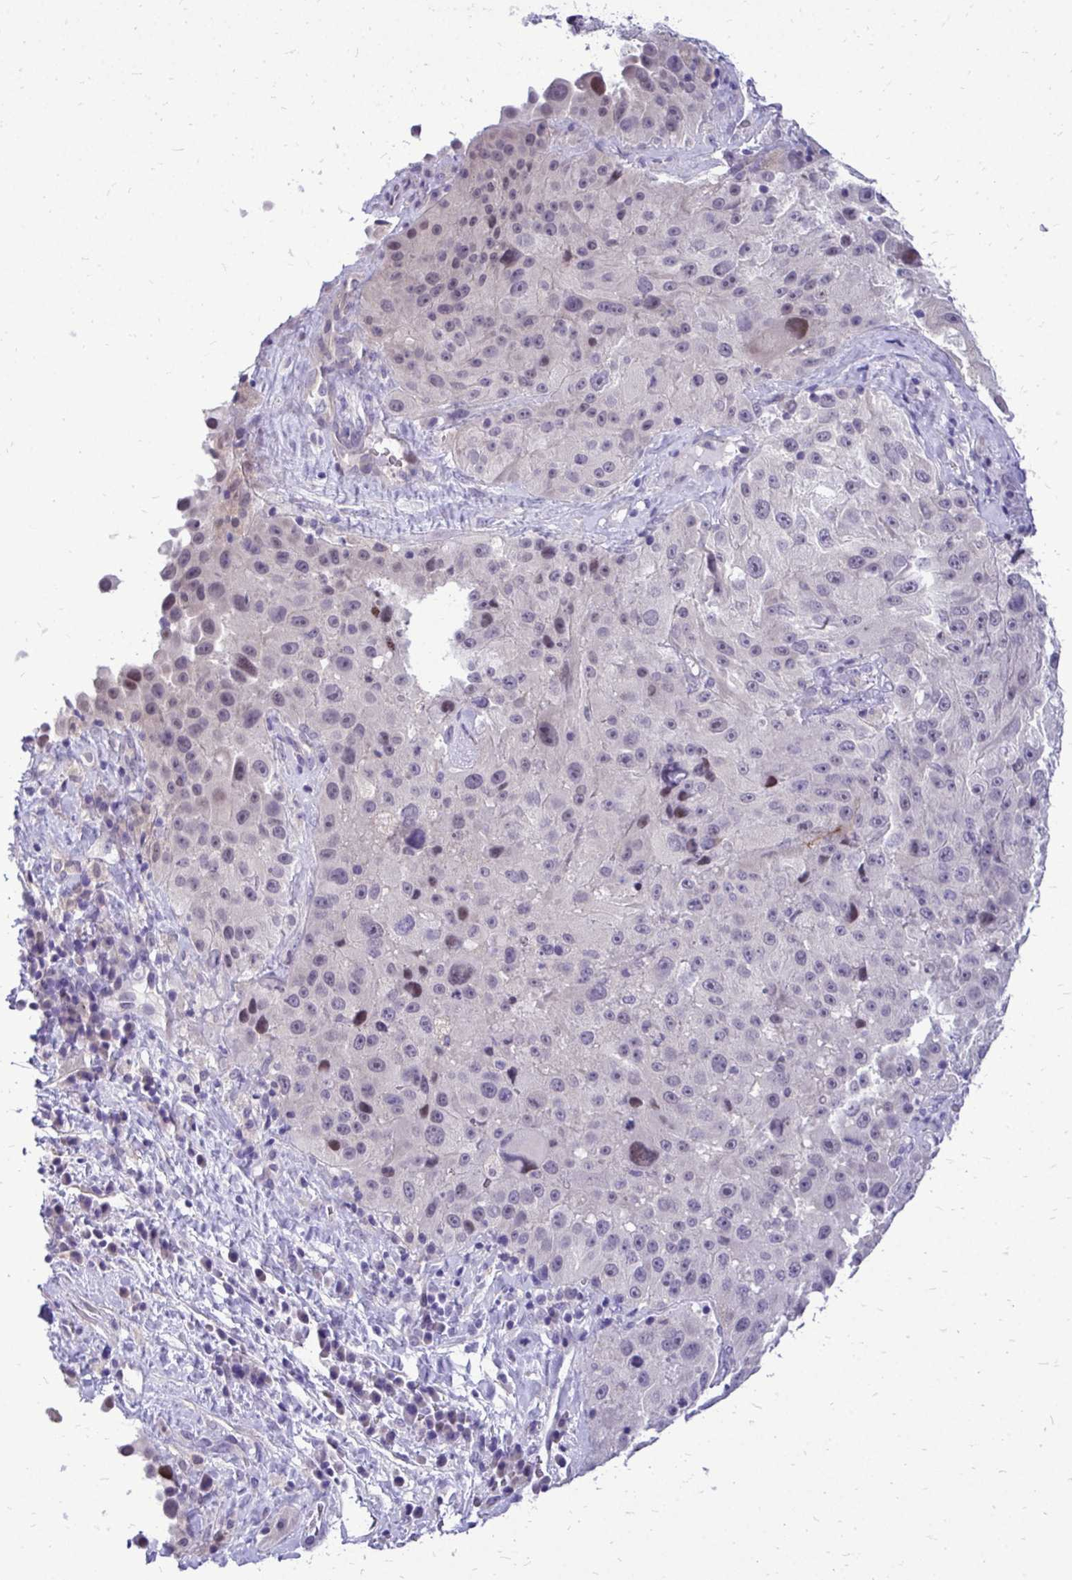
{"staining": {"intensity": "negative", "quantity": "none", "location": "none"}, "tissue": "melanoma", "cell_type": "Tumor cells", "image_type": "cancer", "snomed": [{"axis": "morphology", "description": "Malignant melanoma, Metastatic site"}, {"axis": "topography", "description": "Lymph node"}], "caption": "Histopathology image shows no significant protein expression in tumor cells of malignant melanoma (metastatic site).", "gene": "ZSWIM9", "patient": {"sex": "male", "age": 62}}